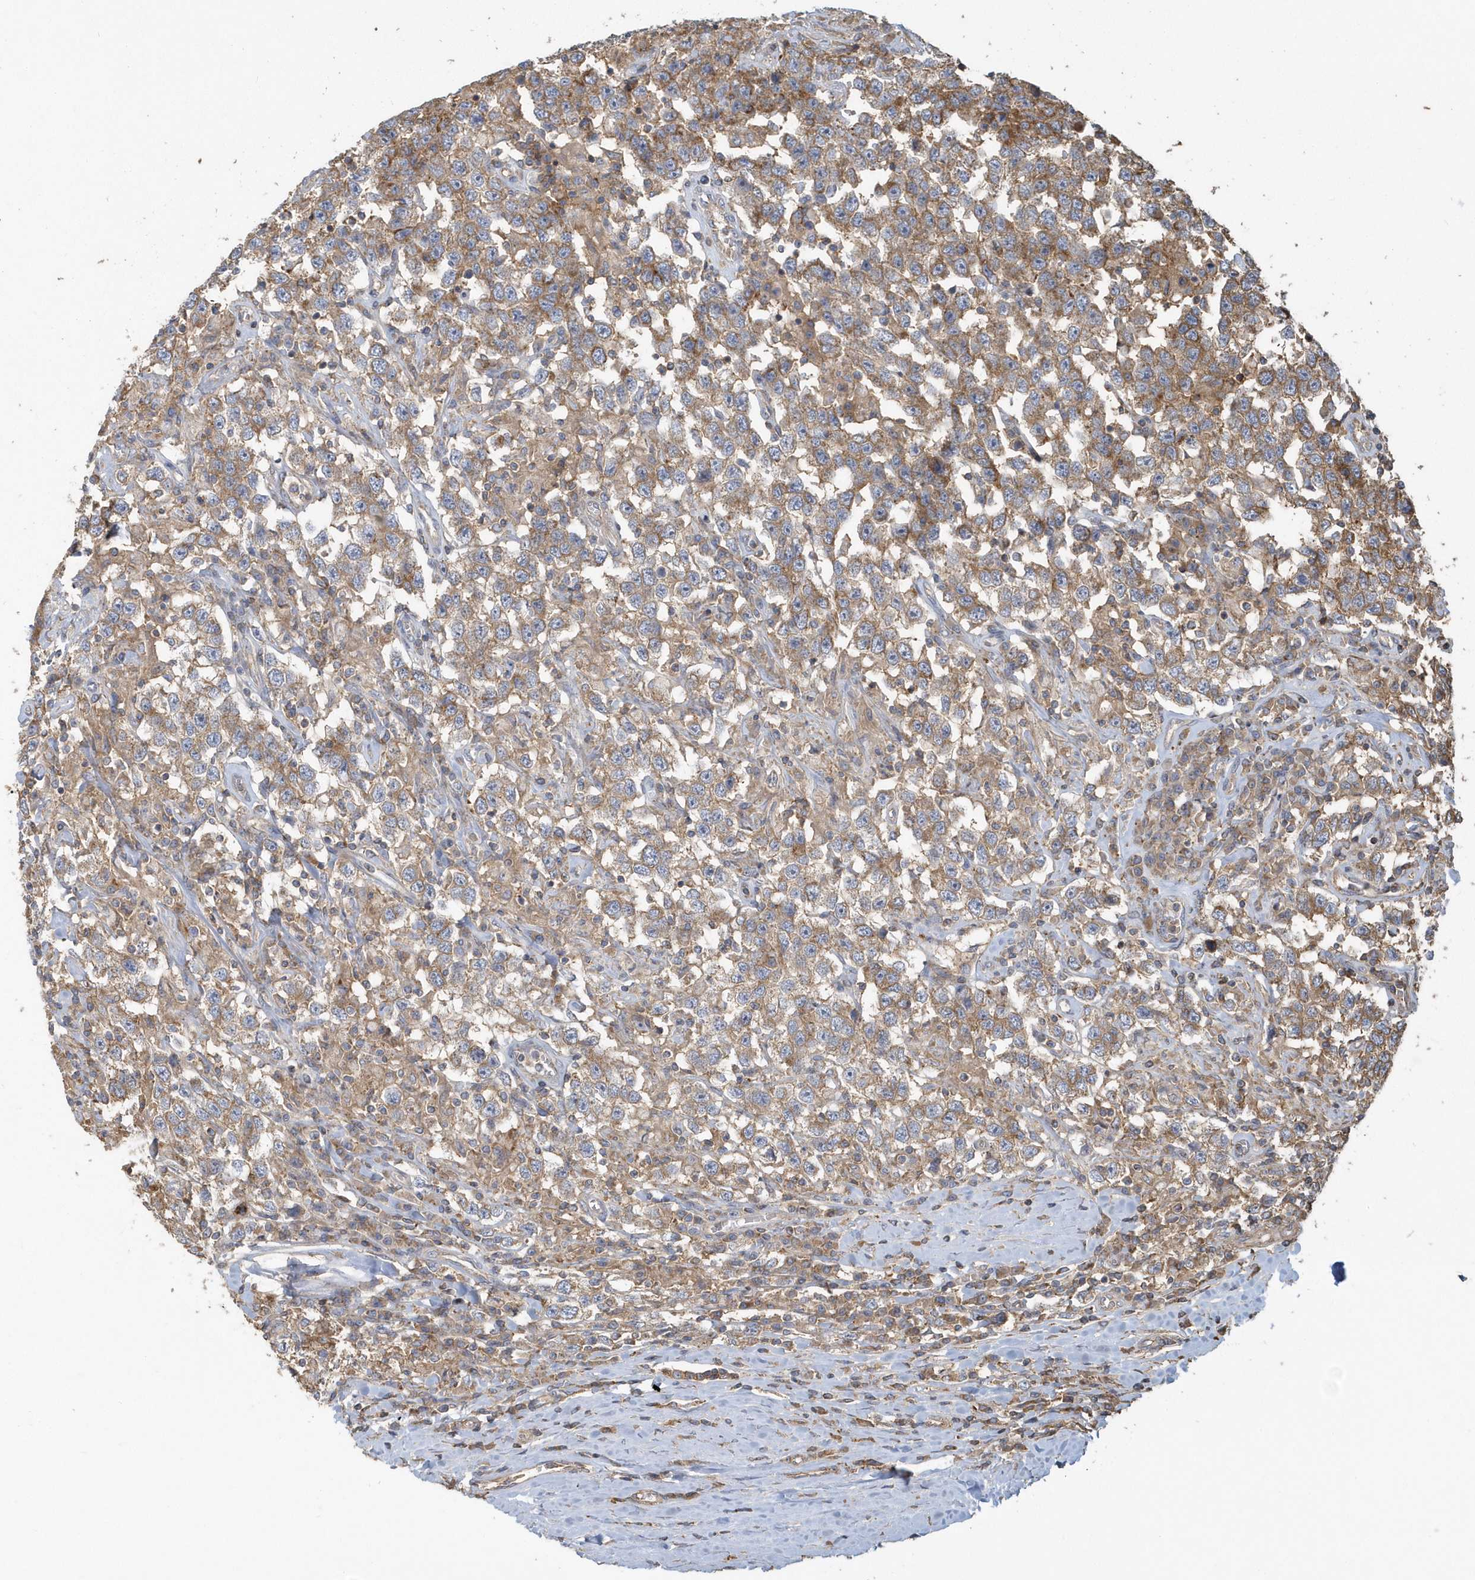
{"staining": {"intensity": "moderate", "quantity": ">75%", "location": "cytoplasmic/membranous"}, "tissue": "testis cancer", "cell_type": "Tumor cells", "image_type": "cancer", "snomed": [{"axis": "morphology", "description": "Seminoma, NOS"}, {"axis": "topography", "description": "Testis"}], "caption": "Protein staining of testis cancer tissue displays moderate cytoplasmic/membranous staining in about >75% of tumor cells.", "gene": "TRAIP", "patient": {"sex": "male", "age": 41}}